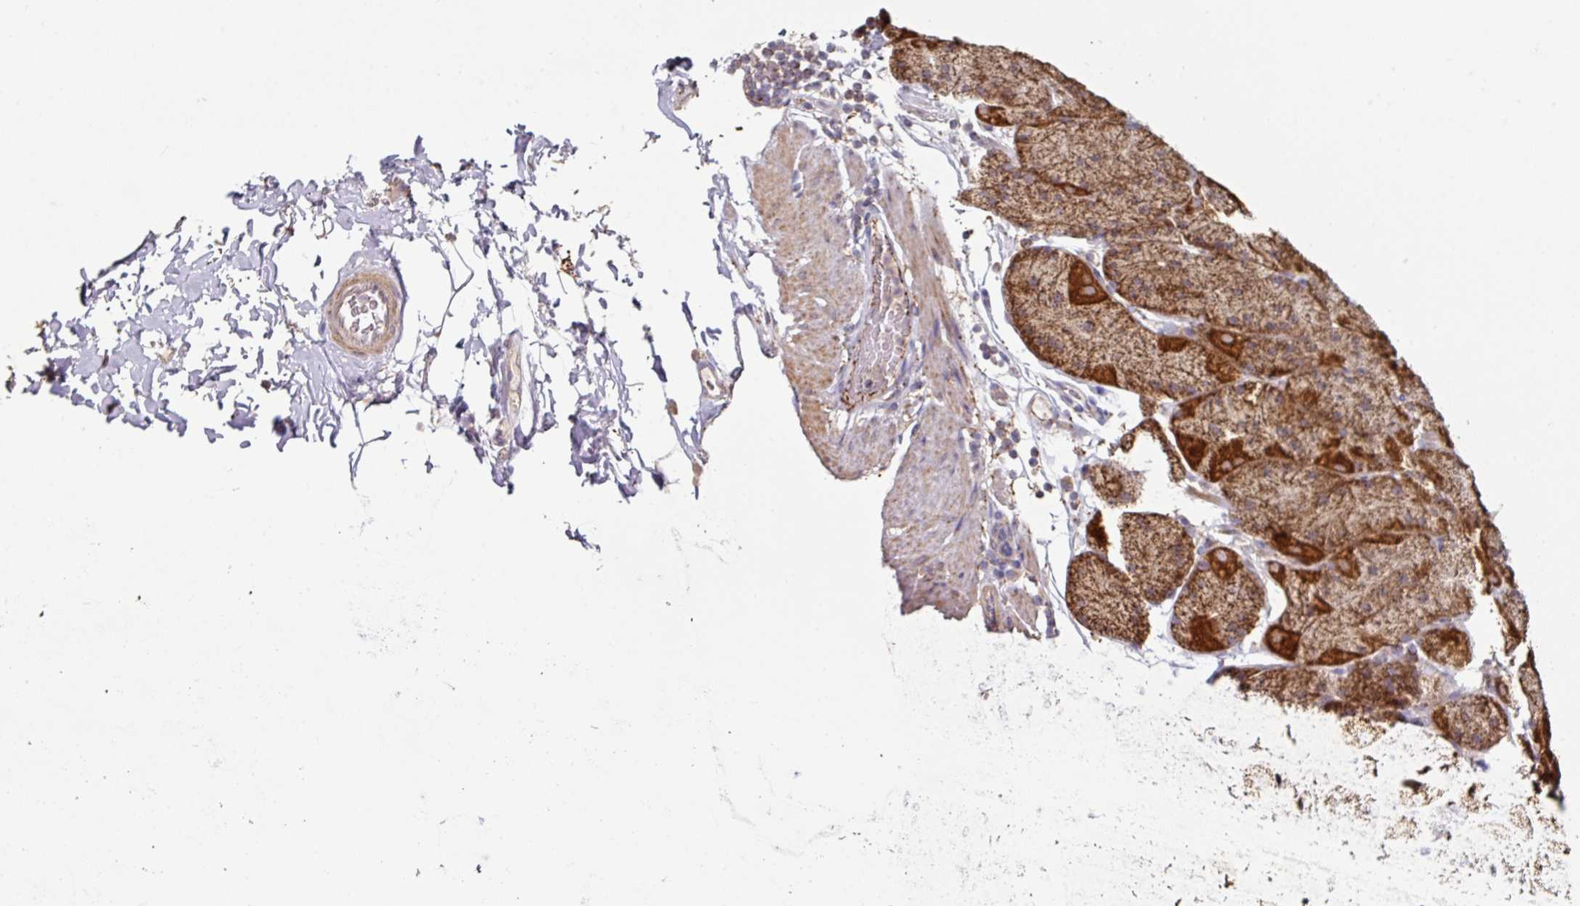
{"staining": {"intensity": "strong", "quantity": ">75%", "location": "cytoplasmic/membranous"}, "tissue": "stomach", "cell_type": "Glandular cells", "image_type": "normal", "snomed": [{"axis": "morphology", "description": "Normal tissue, NOS"}, {"axis": "topography", "description": "Stomach, upper"}, {"axis": "topography", "description": "Stomach, lower"}], "caption": "The image shows immunohistochemical staining of benign stomach. There is strong cytoplasmic/membranous positivity is present in approximately >75% of glandular cells. Using DAB (3,3'-diaminobenzidine) (brown) and hematoxylin (blue) stains, captured at high magnification using brightfield microscopy.", "gene": "OR2D3", "patient": {"sex": "male", "age": 67}}